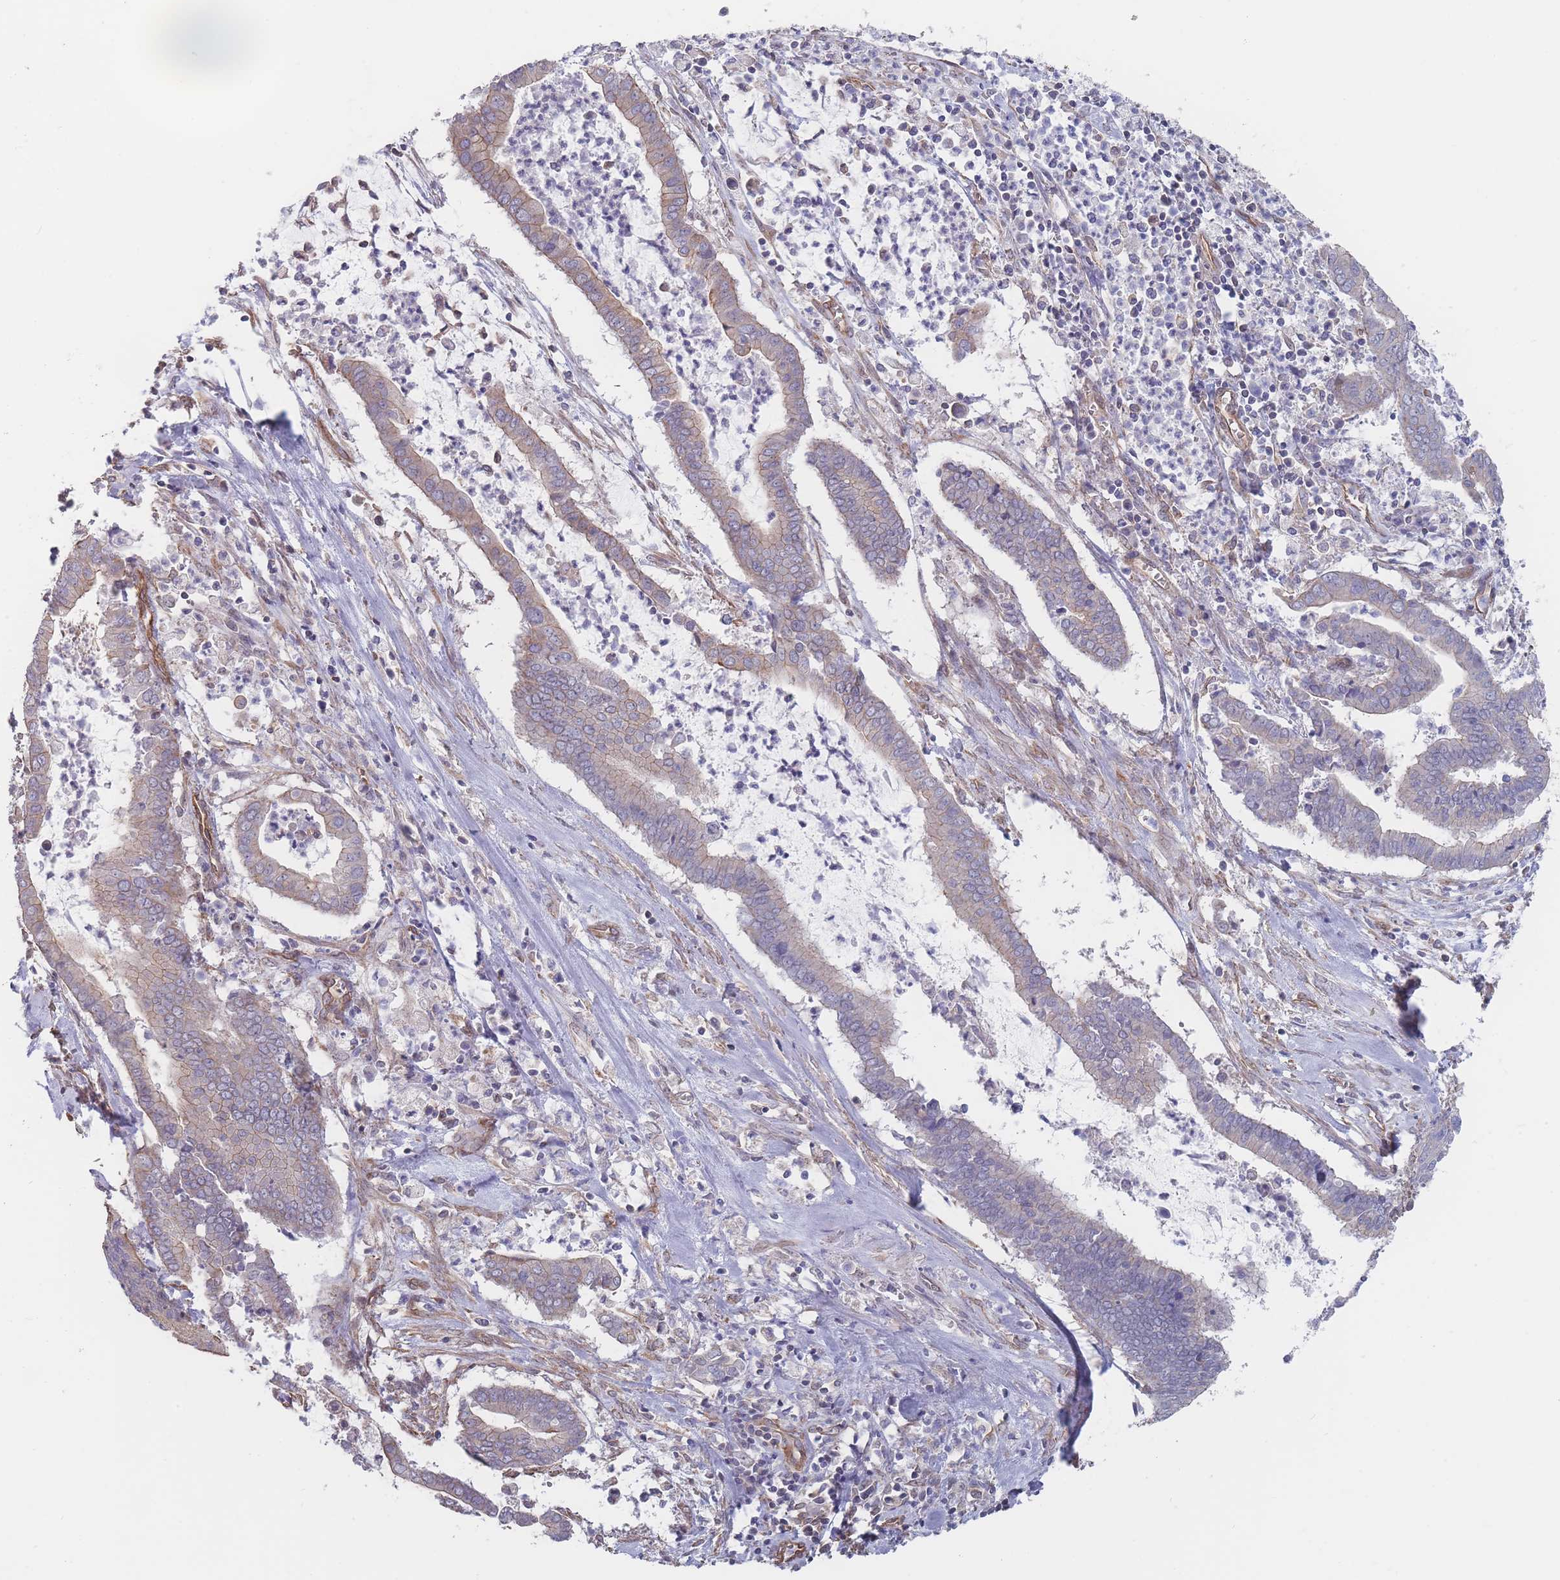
{"staining": {"intensity": "weak", "quantity": "<25%", "location": "cytoplasmic/membranous"}, "tissue": "cervical cancer", "cell_type": "Tumor cells", "image_type": "cancer", "snomed": [{"axis": "morphology", "description": "Adenocarcinoma, NOS"}, {"axis": "topography", "description": "Cervix"}], "caption": "Tumor cells show no significant protein expression in cervical adenocarcinoma.", "gene": "SLC1A6", "patient": {"sex": "female", "age": 44}}